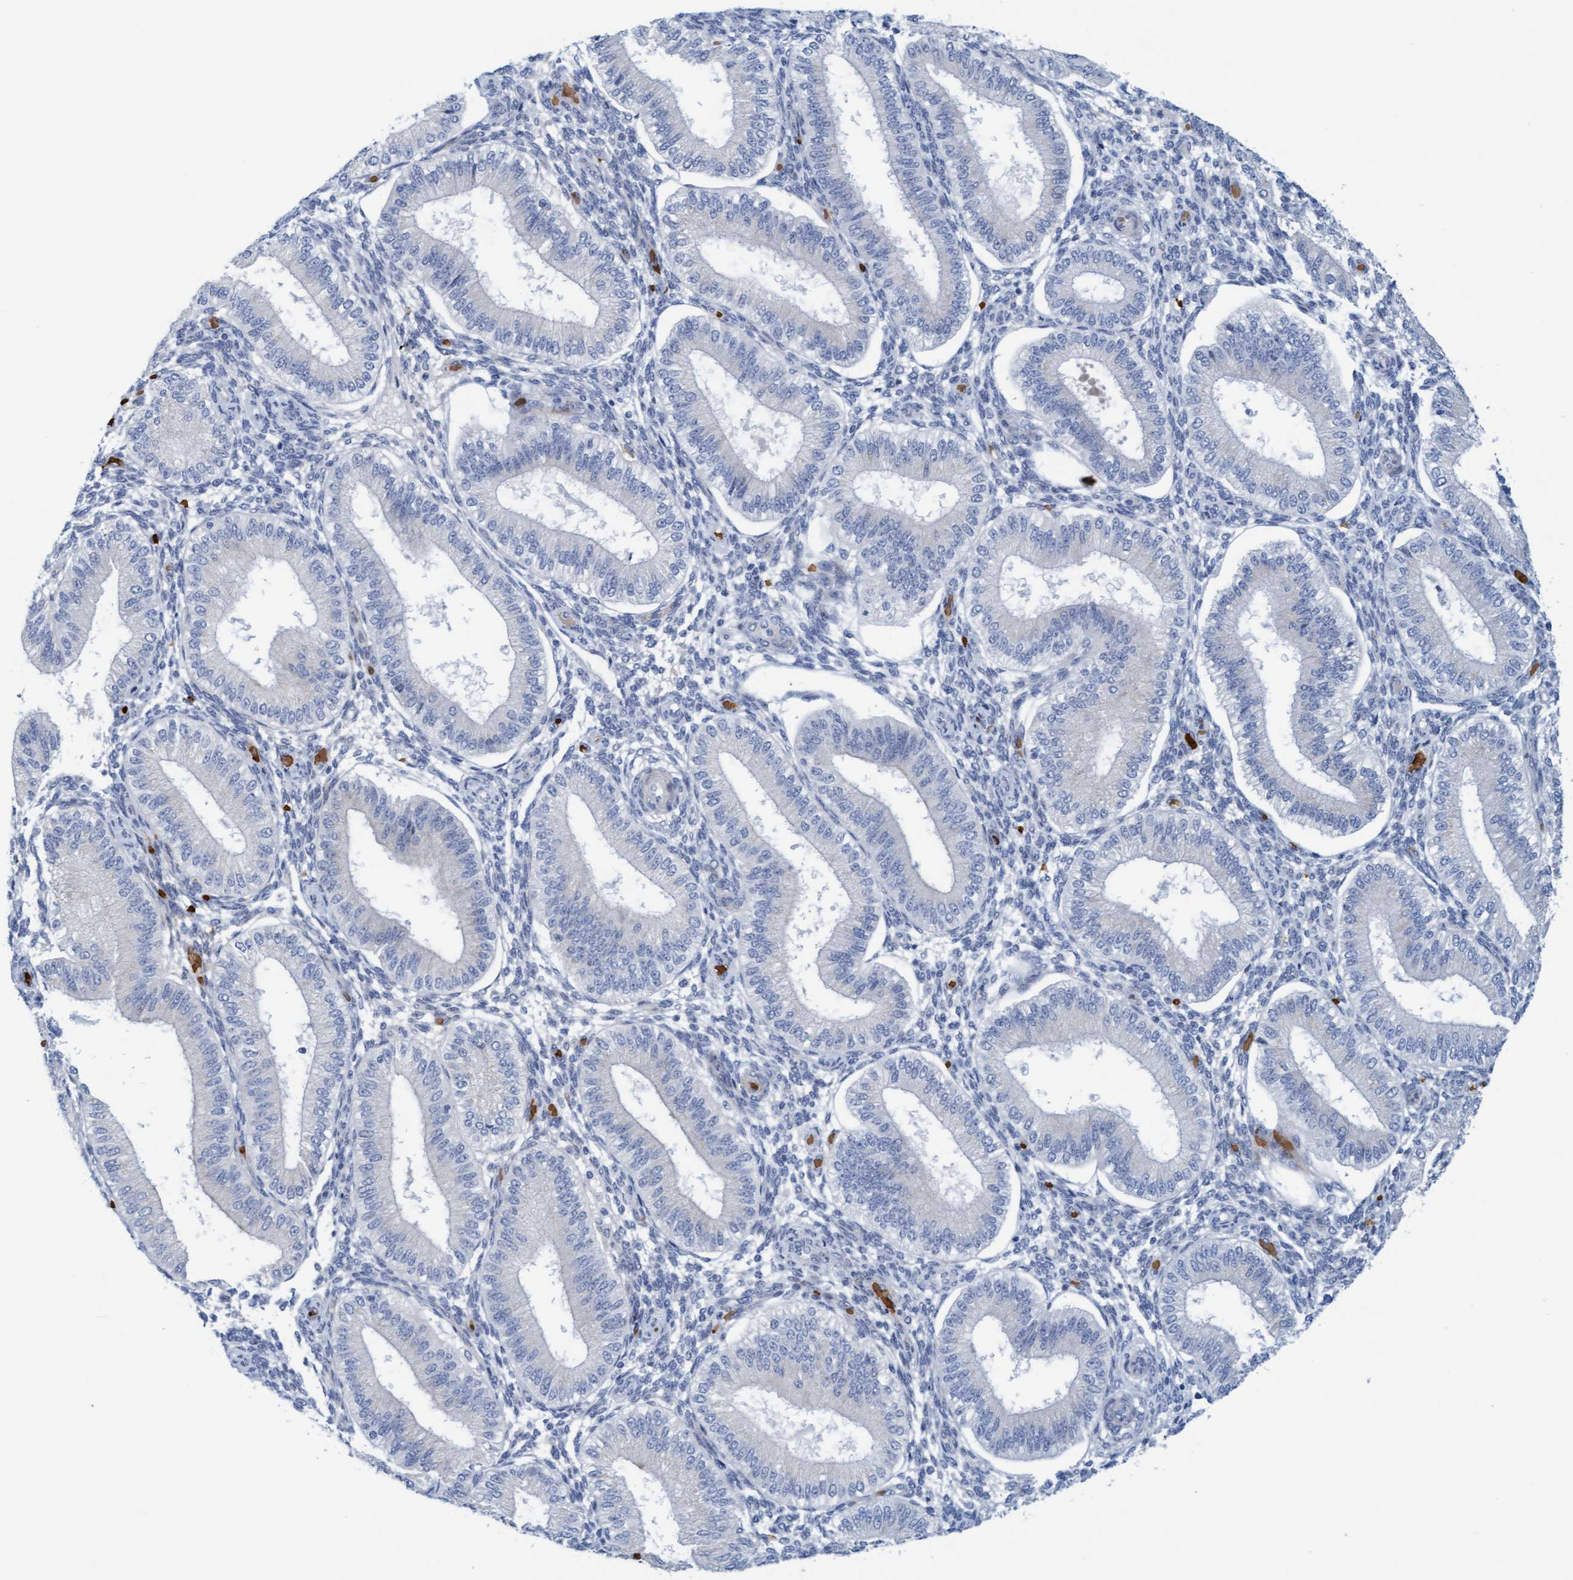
{"staining": {"intensity": "weak", "quantity": "<25%", "location": "cytoplasmic/membranous"}, "tissue": "endometrium", "cell_type": "Cells in endometrial stroma", "image_type": "normal", "snomed": [{"axis": "morphology", "description": "Normal tissue, NOS"}, {"axis": "topography", "description": "Endometrium"}], "caption": "DAB immunohistochemical staining of normal endometrium displays no significant expression in cells in endometrial stroma.", "gene": "P2RX5", "patient": {"sex": "female", "age": 39}}